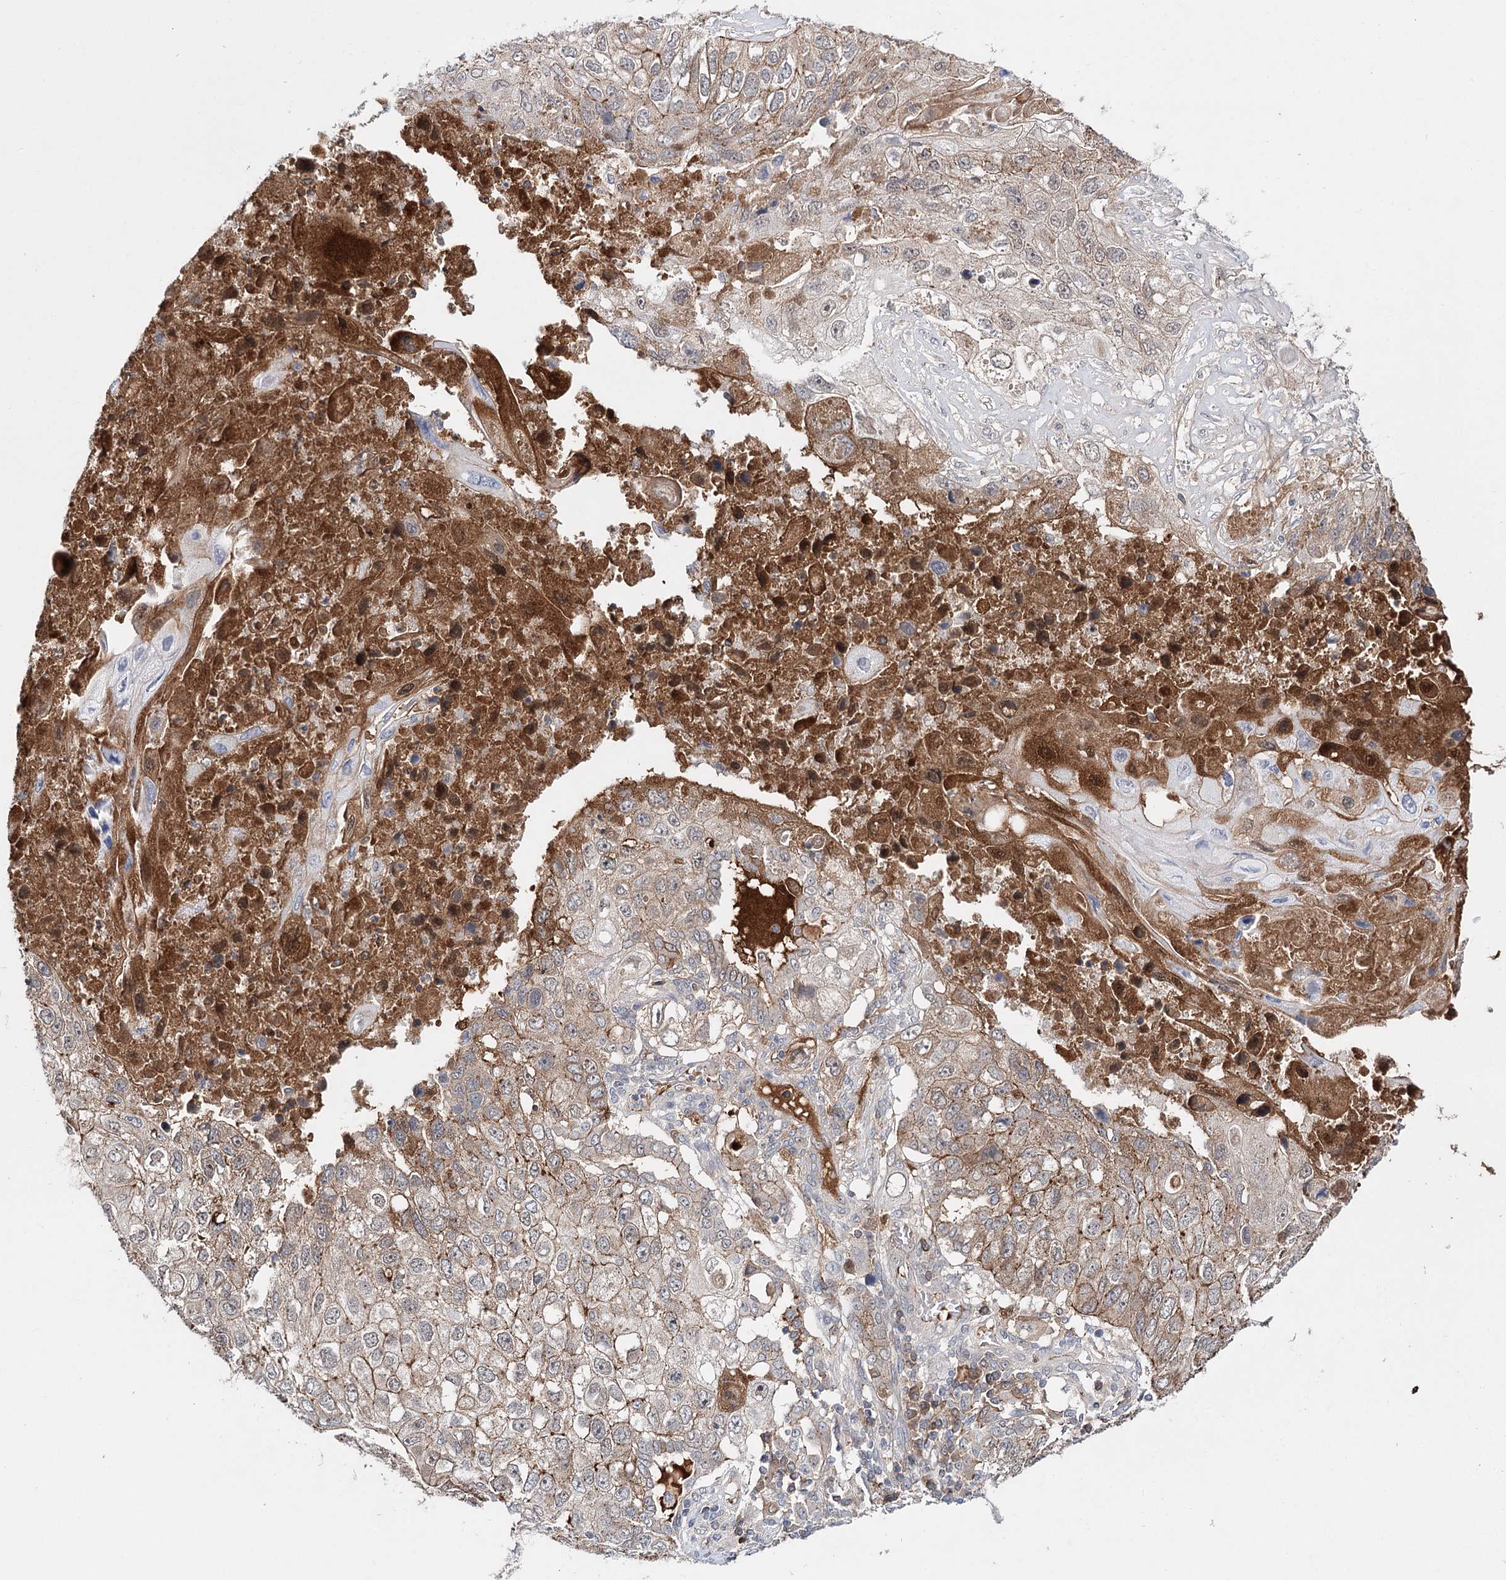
{"staining": {"intensity": "moderate", "quantity": ">75%", "location": "cytoplasmic/membranous"}, "tissue": "lung cancer", "cell_type": "Tumor cells", "image_type": "cancer", "snomed": [{"axis": "morphology", "description": "Squamous cell carcinoma, NOS"}, {"axis": "topography", "description": "Lung"}], "caption": "About >75% of tumor cells in squamous cell carcinoma (lung) reveal moderate cytoplasmic/membranous protein positivity as visualized by brown immunohistochemical staining.", "gene": "PKP4", "patient": {"sex": "male", "age": 61}}